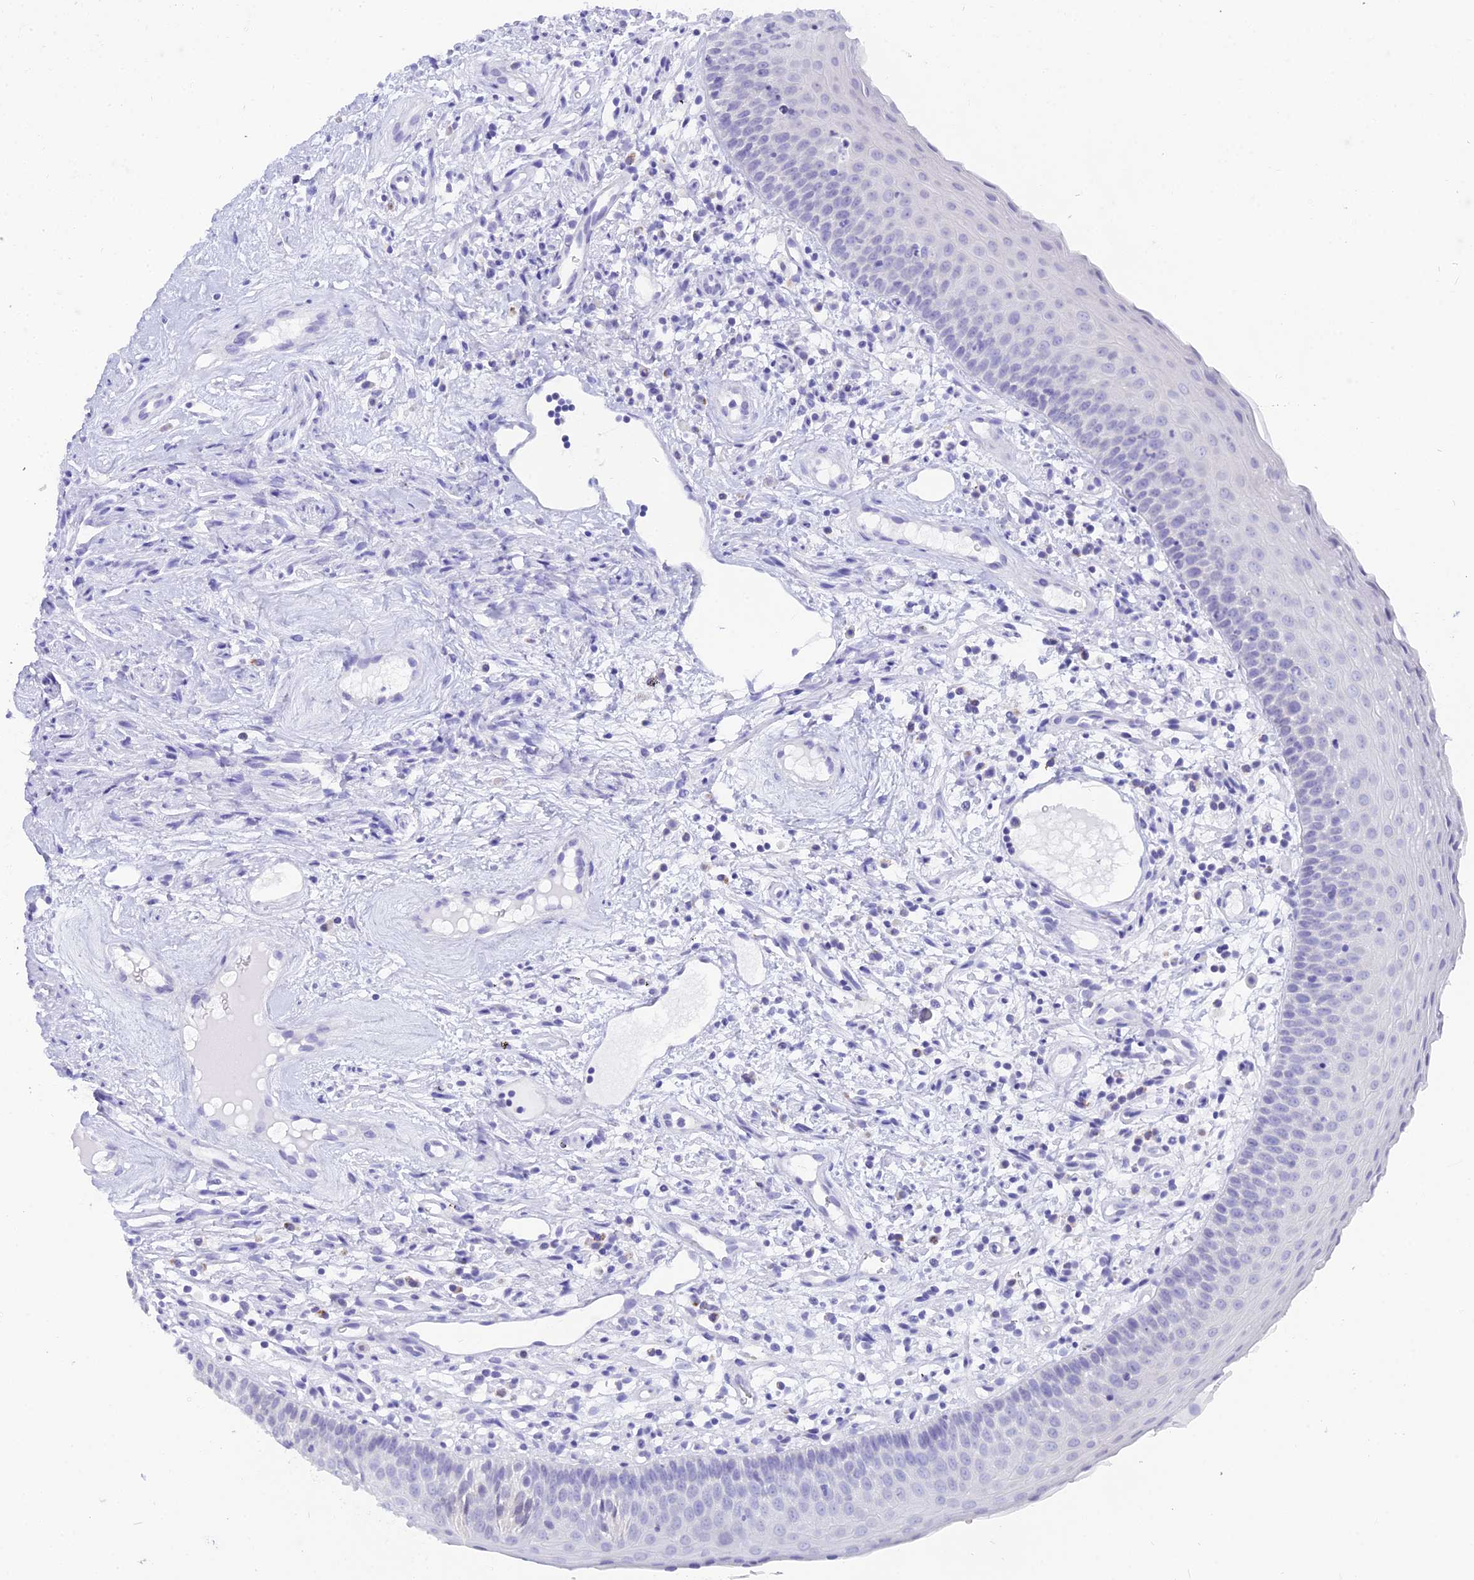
{"staining": {"intensity": "negative", "quantity": "none", "location": "none"}, "tissue": "oral mucosa", "cell_type": "Squamous epithelial cells", "image_type": "normal", "snomed": [{"axis": "morphology", "description": "Normal tissue, NOS"}, {"axis": "topography", "description": "Oral tissue"}], "caption": "This is an IHC image of unremarkable human oral mucosa. There is no expression in squamous epithelial cells.", "gene": "CGB1", "patient": {"sex": "male", "age": 46}}